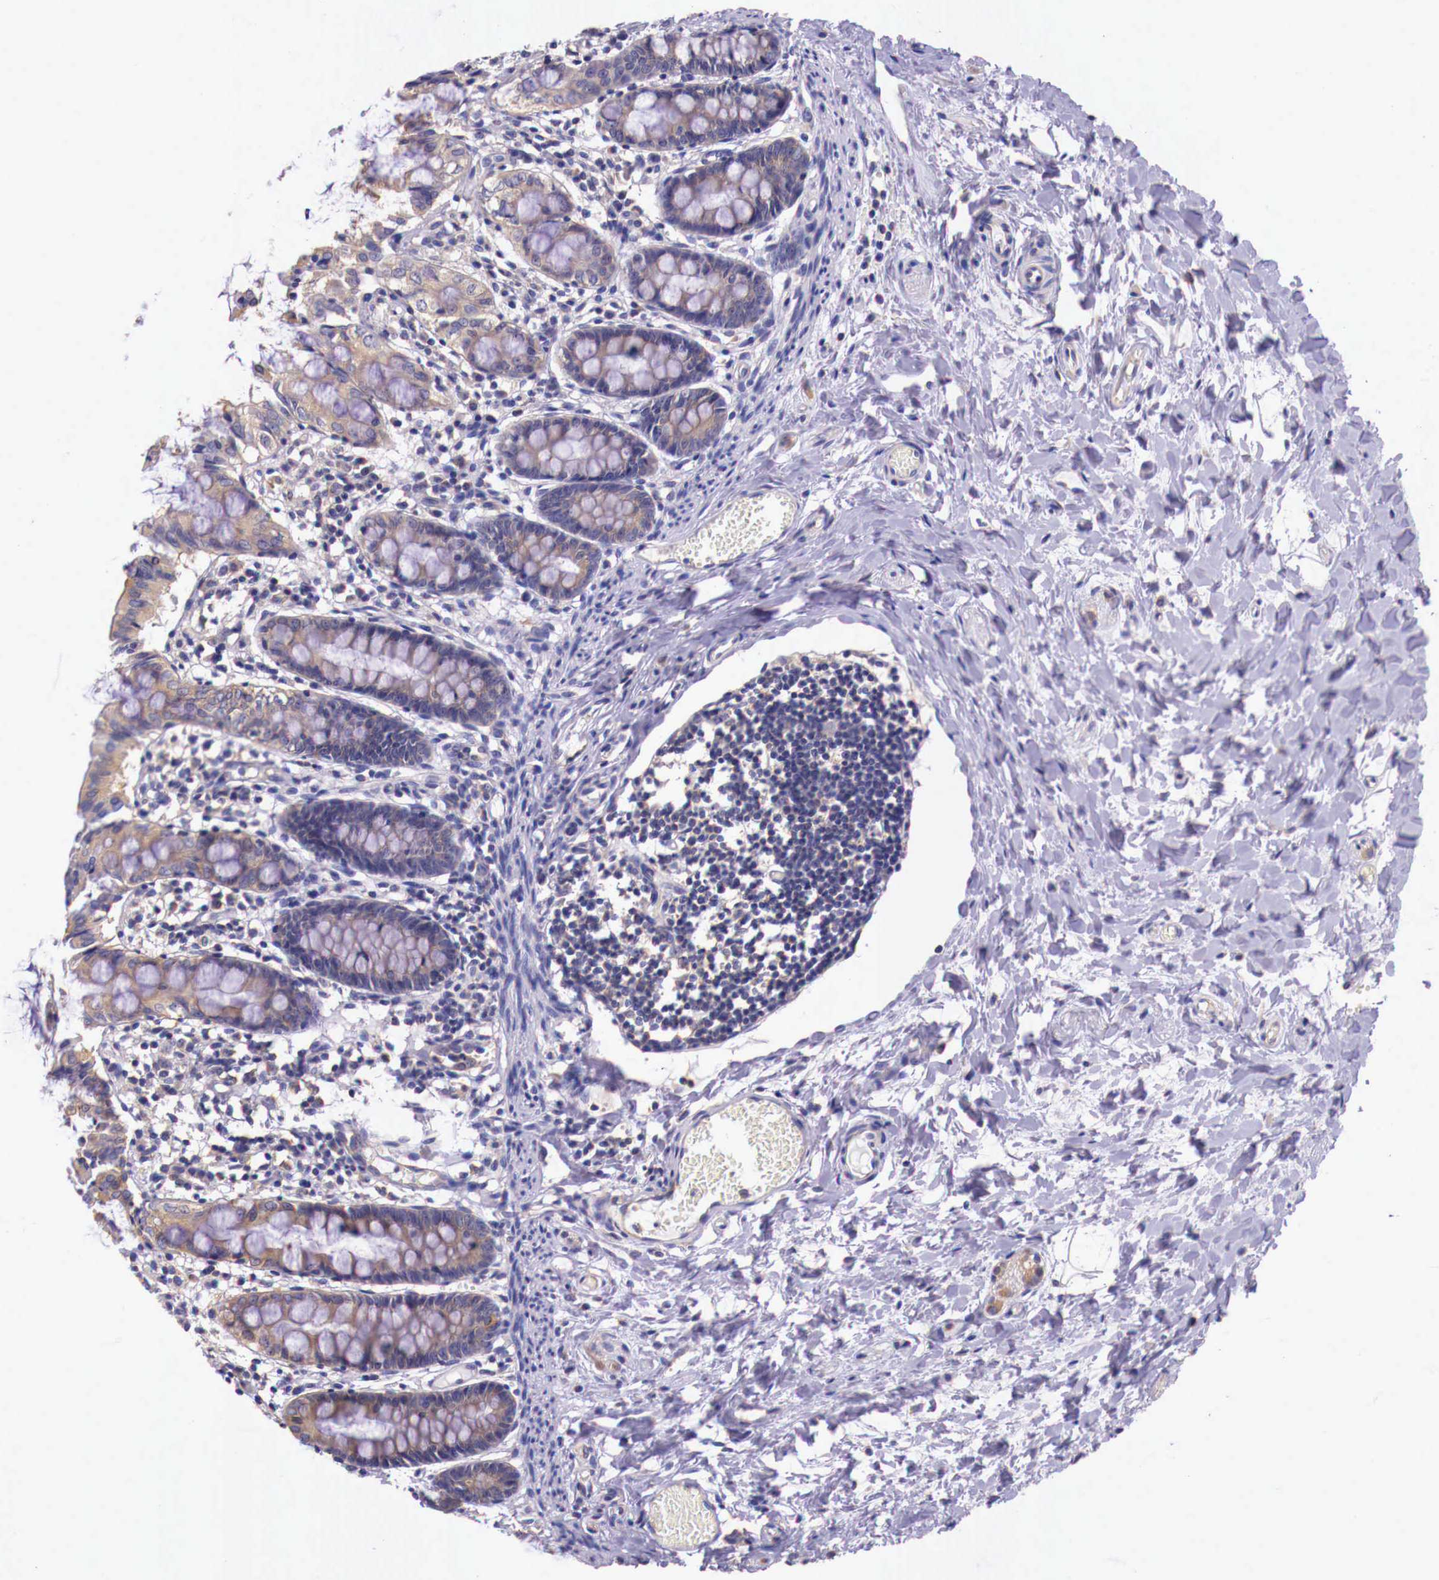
{"staining": {"intensity": "weak", "quantity": "25%-75%", "location": "cytoplasmic/membranous"}, "tissue": "colon", "cell_type": "Endothelial cells", "image_type": "normal", "snomed": [{"axis": "morphology", "description": "Normal tissue, NOS"}, {"axis": "topography", "description": "Colon"}], "caption": "Colon stained with a brown dye displays weak cytoplasmic/membranous positive positivity in approximately 25%-75% of endothelial cells.", "gene": "GRIPAP1", "patient": {"sex": "male", "age": 1}}